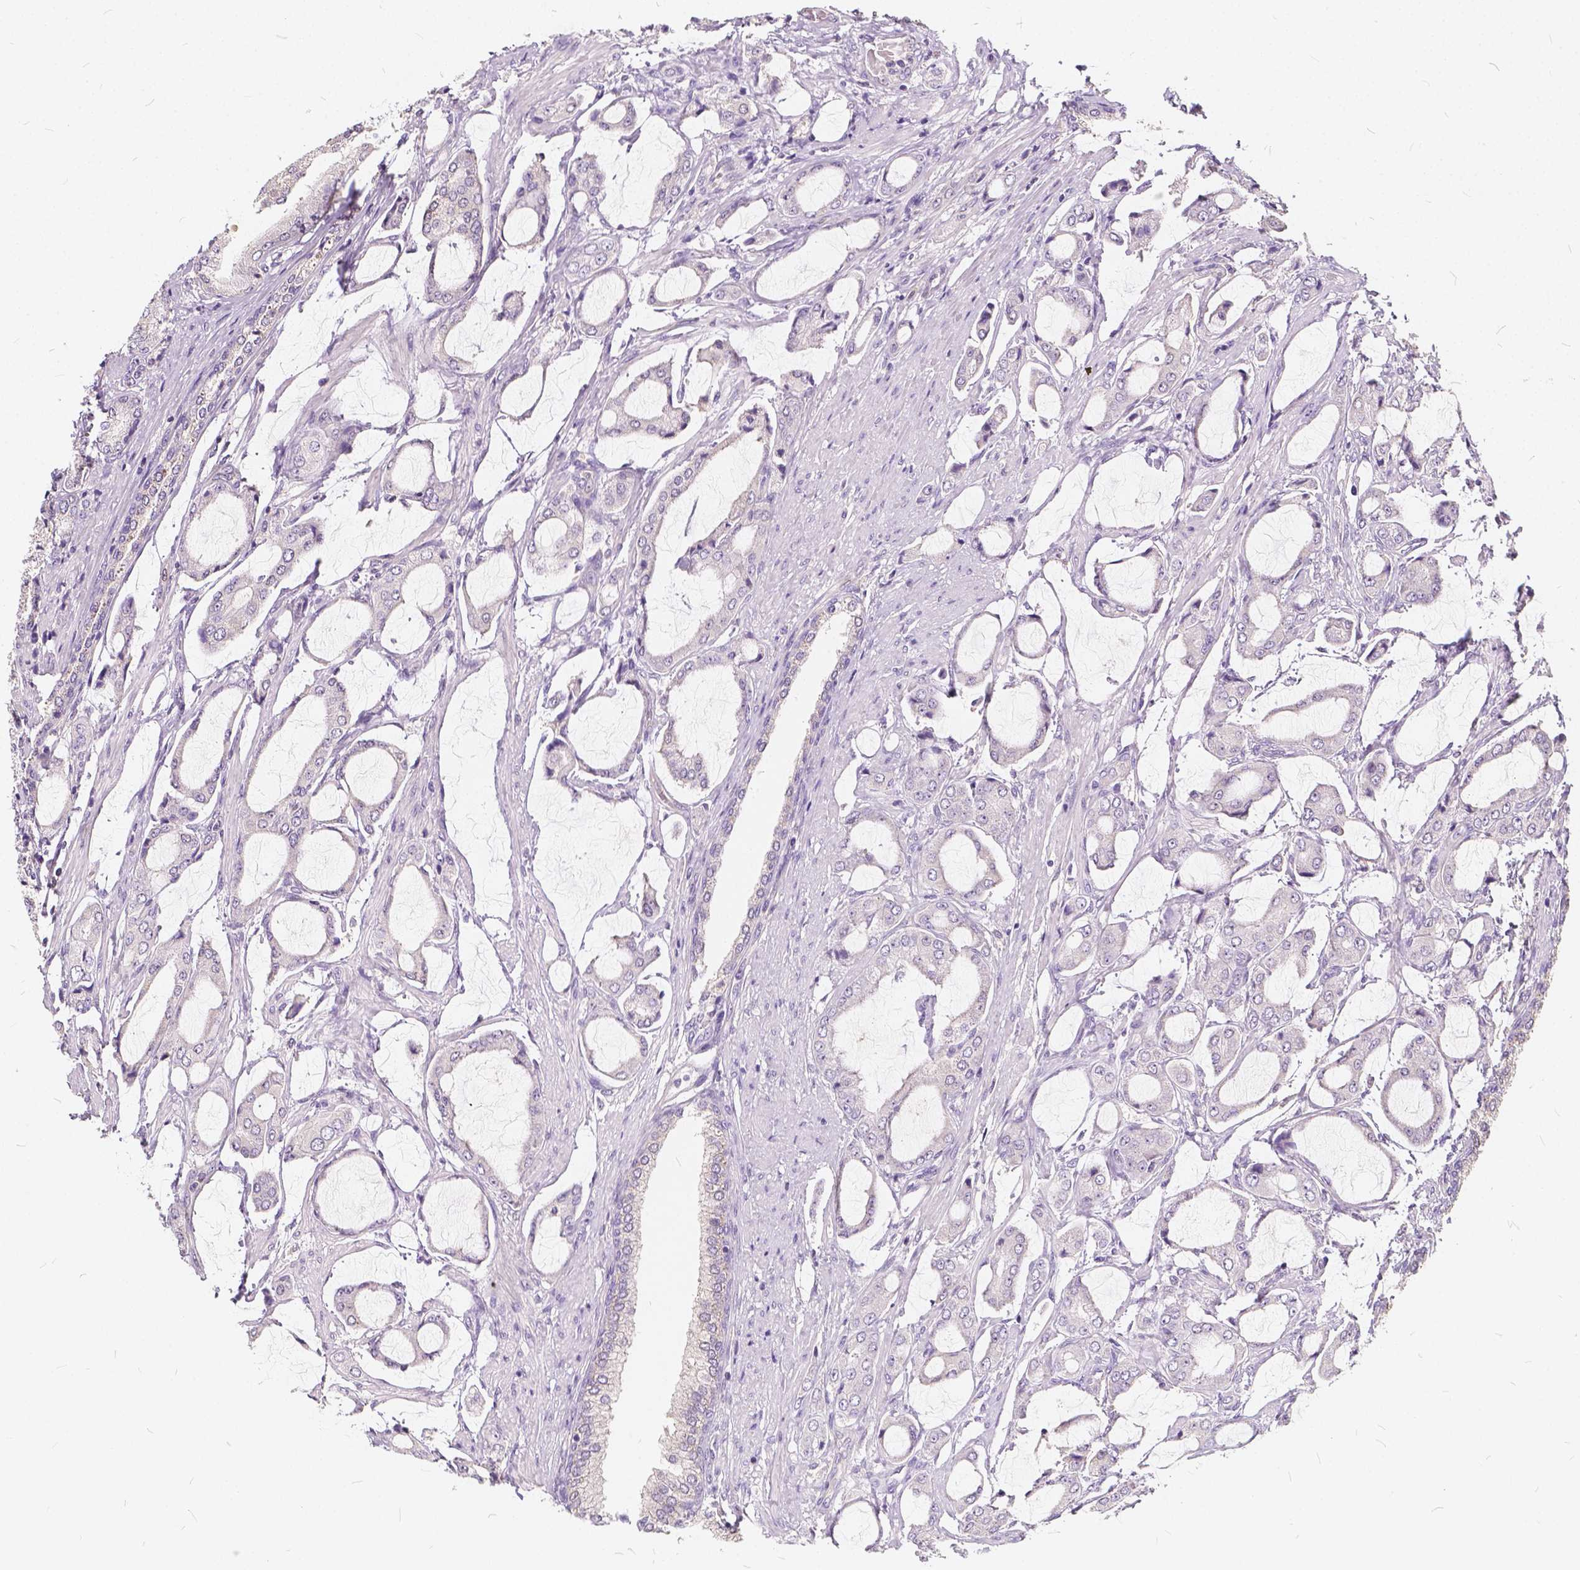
{"staining": {"intensity": "negative", "quantity": "none", "location": "none"}, "tissue": "prostate cancer", "cell_type": "Tumor cells", "image_type": "cancer", "snomed": [{"axis": "morphology", "description": "Adenocarcinoma, NOS"}, {"axis": "topography", "description": "Prostate"}], "caption": "Prostate adenocarcinoma was stained to show a protein in brown. There is no significant staining in tumor cells.", "gene": "KIAA0513", "patient": {"sex": "male", "age": 63}}